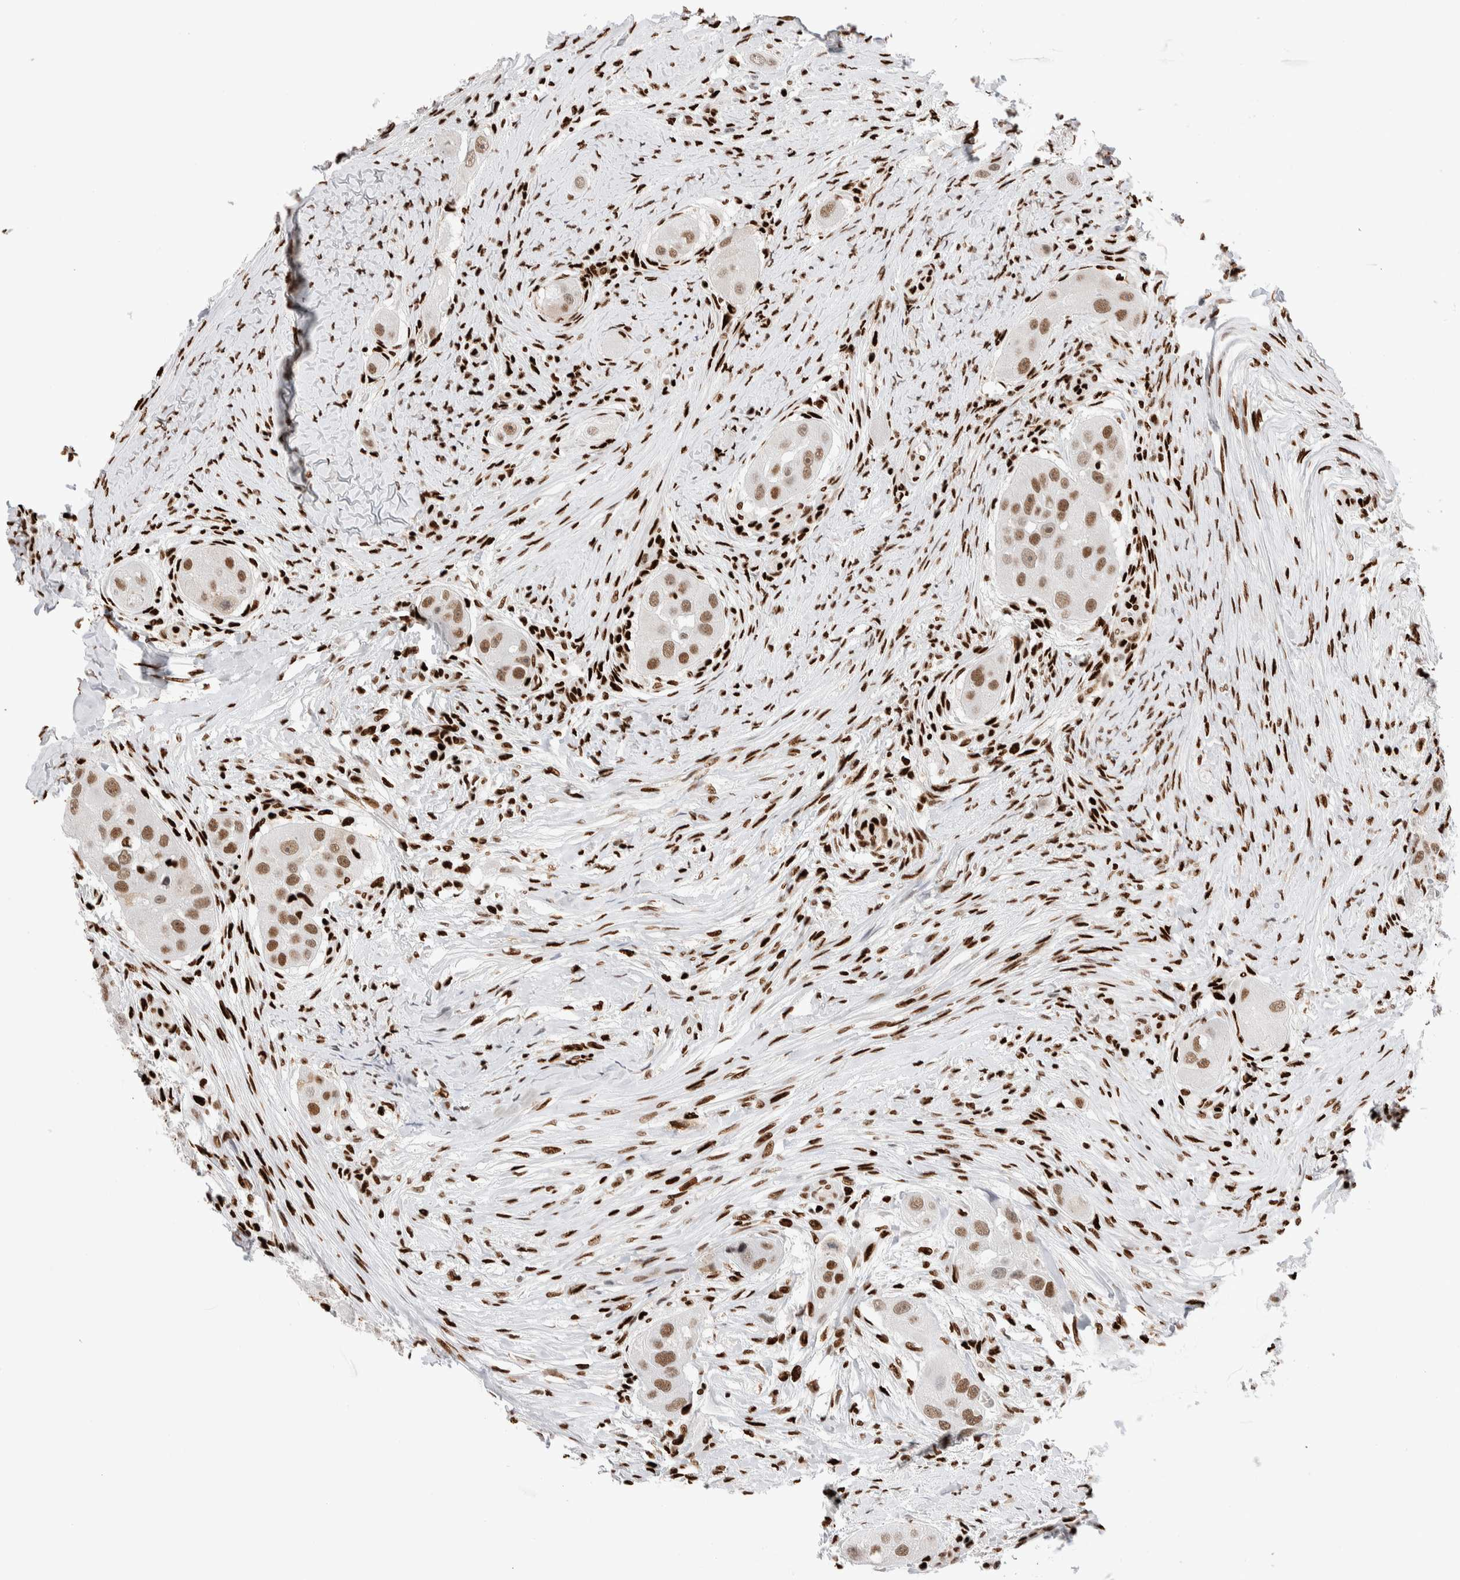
{"staining": {"intensity": "moderate", "quantity": ">75%", "location": "nuclear"}, "tissue": "head and neck cancer", "cell_type": "Tumor cells", "image_type": "cancer", "snomed": [{"axis": "morphology", "description": "Normal tissue, NOS"}, {"axis": "morphology", "description": "Squamous cell carcinoma, NOS"}, {"axis": "topography", "description": "Skeletal muscle"}, {"axis": "topography", "description": "Head-Neck"}], "caption": "Immunohistochemistry photomicrograph of human squamous cell carcinoma (head and neck) stained for a protein (brown), which reveals medium levels of moderate nuclear expression in about >75% of tumor cells.", "gene": "RNASEK-C17orf49", "patient": {"sex": "male", "age": 51}}